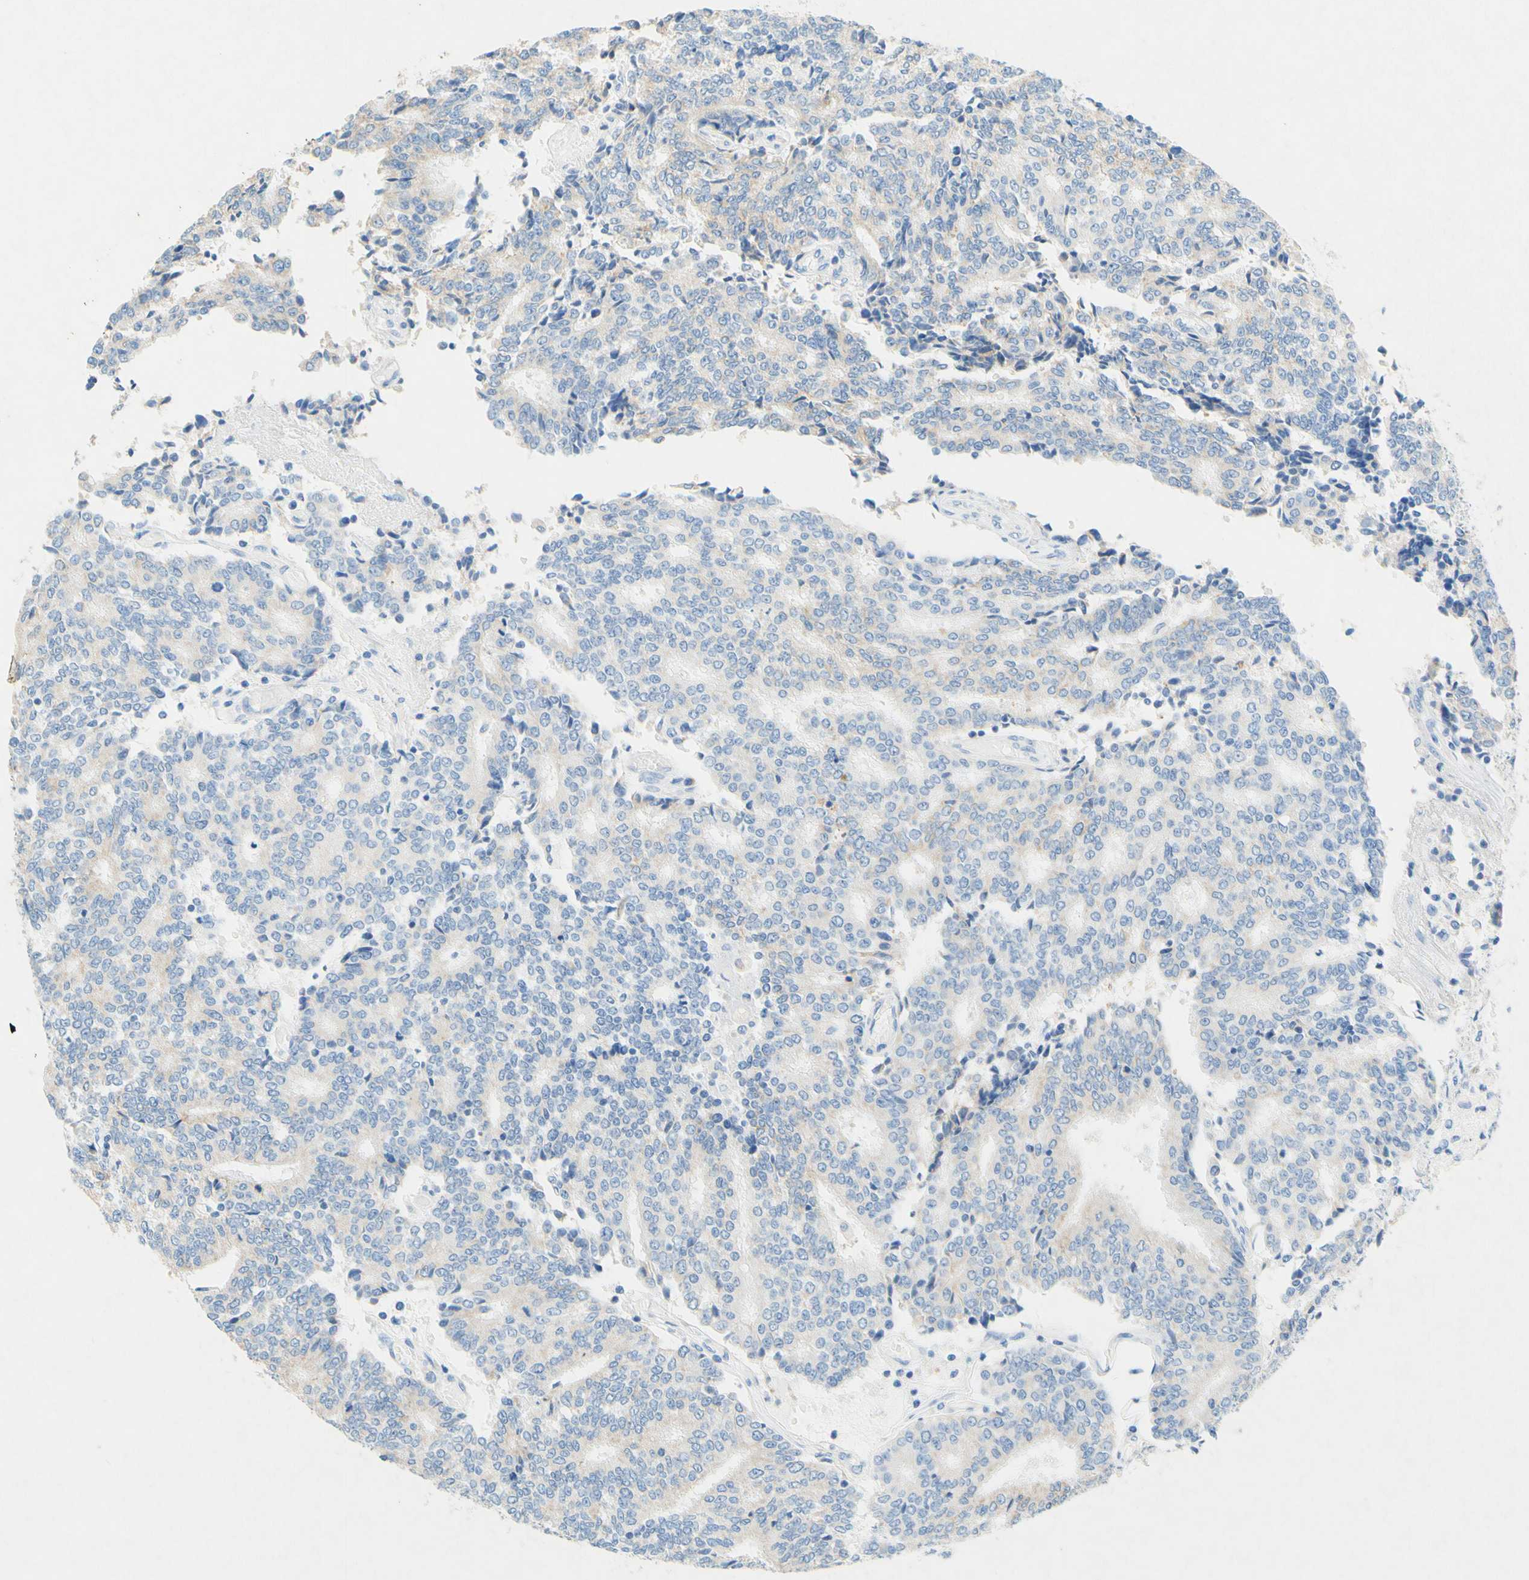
{"staining": {"intensity": "negative", "quantity": "none", "location": "none"}, "tissue": "prostate cancer", "cell_type": "Tumor cells", "image_type": "cancer", "snomed": [{"axis": "morphology", "description": "Normal tissue, NOS"}, {"axis": "morphology", "description": "Adenocarcinoma, High grade"}, {"axis": "topography", "description": "Prostate"}, {"axis": "topography", "description": "Seminal veicle"}], "caption": "This micrograph is of prostate cancer (adenocarcinoma (high-grade)) stained with immunohistochemistry to label a protein in brown with the nuclei are counter-stained blue. There is no expression in tumor cells.", "gene": "SLC46A1", "patient": {"sex": "male", "age": 55}}